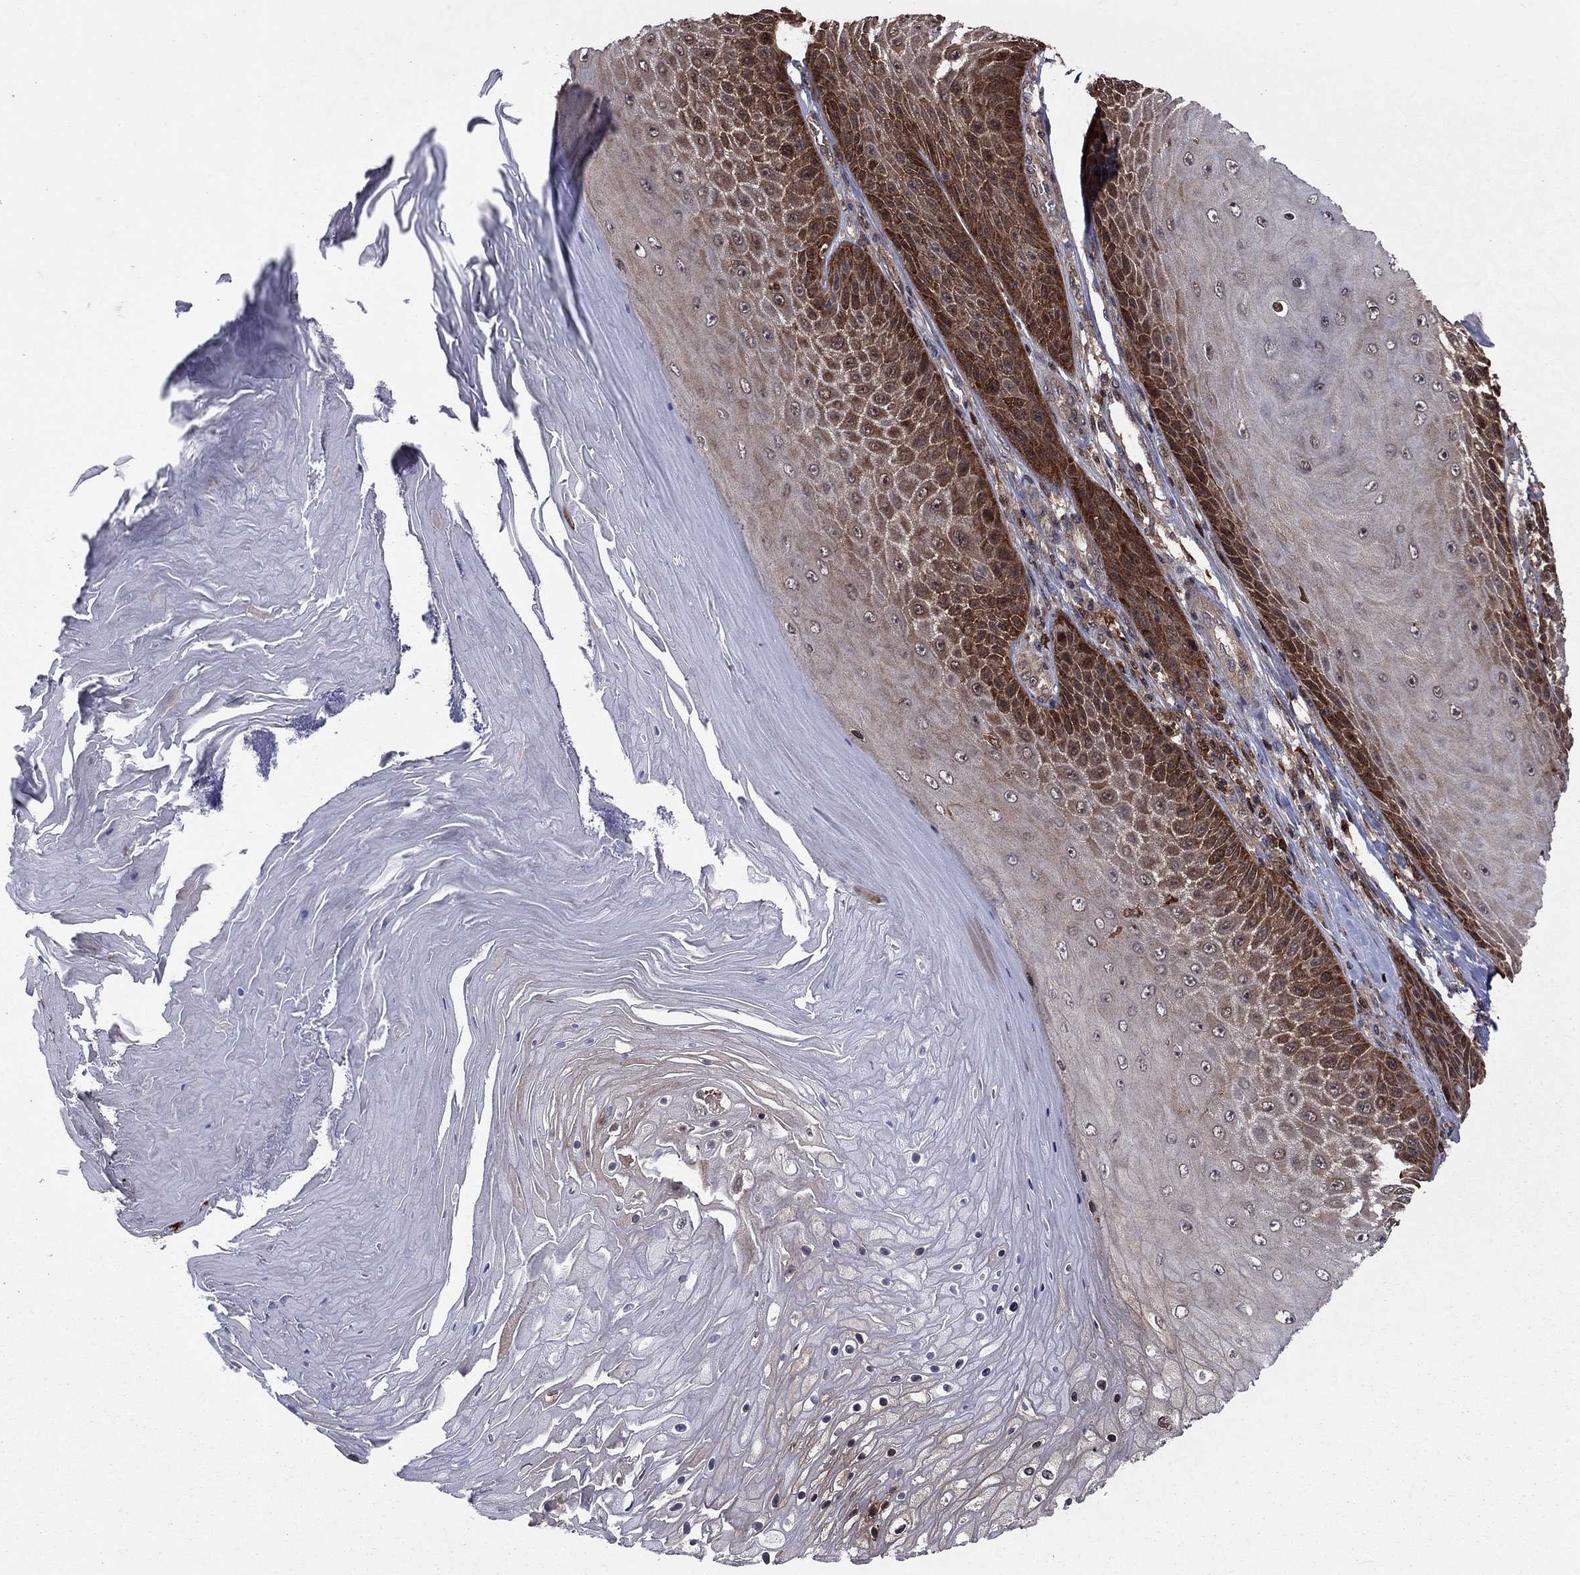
{"staining": {"intensity": "strong", "quantity": "<25%", "location": "cytoplasmic/membranous"}, "tissue": "skin cancer", "cell_type": "Tumor cells", "image_type": "cancer", "snomed": [{"axis": "morphology", "description": "Squamous cell carcinoma, NOS"}, {"axis": "topography", "description": "Skin"}], "caption": "This photomicrograph exhibits IHC staining of human skin squamous cell carcinoma, with medium strong cytoplasmic/membranous staining in approximately <25% of tumor cells.", "gene": "CACYBP", "patient": {"sex": "male", "age": 62}}